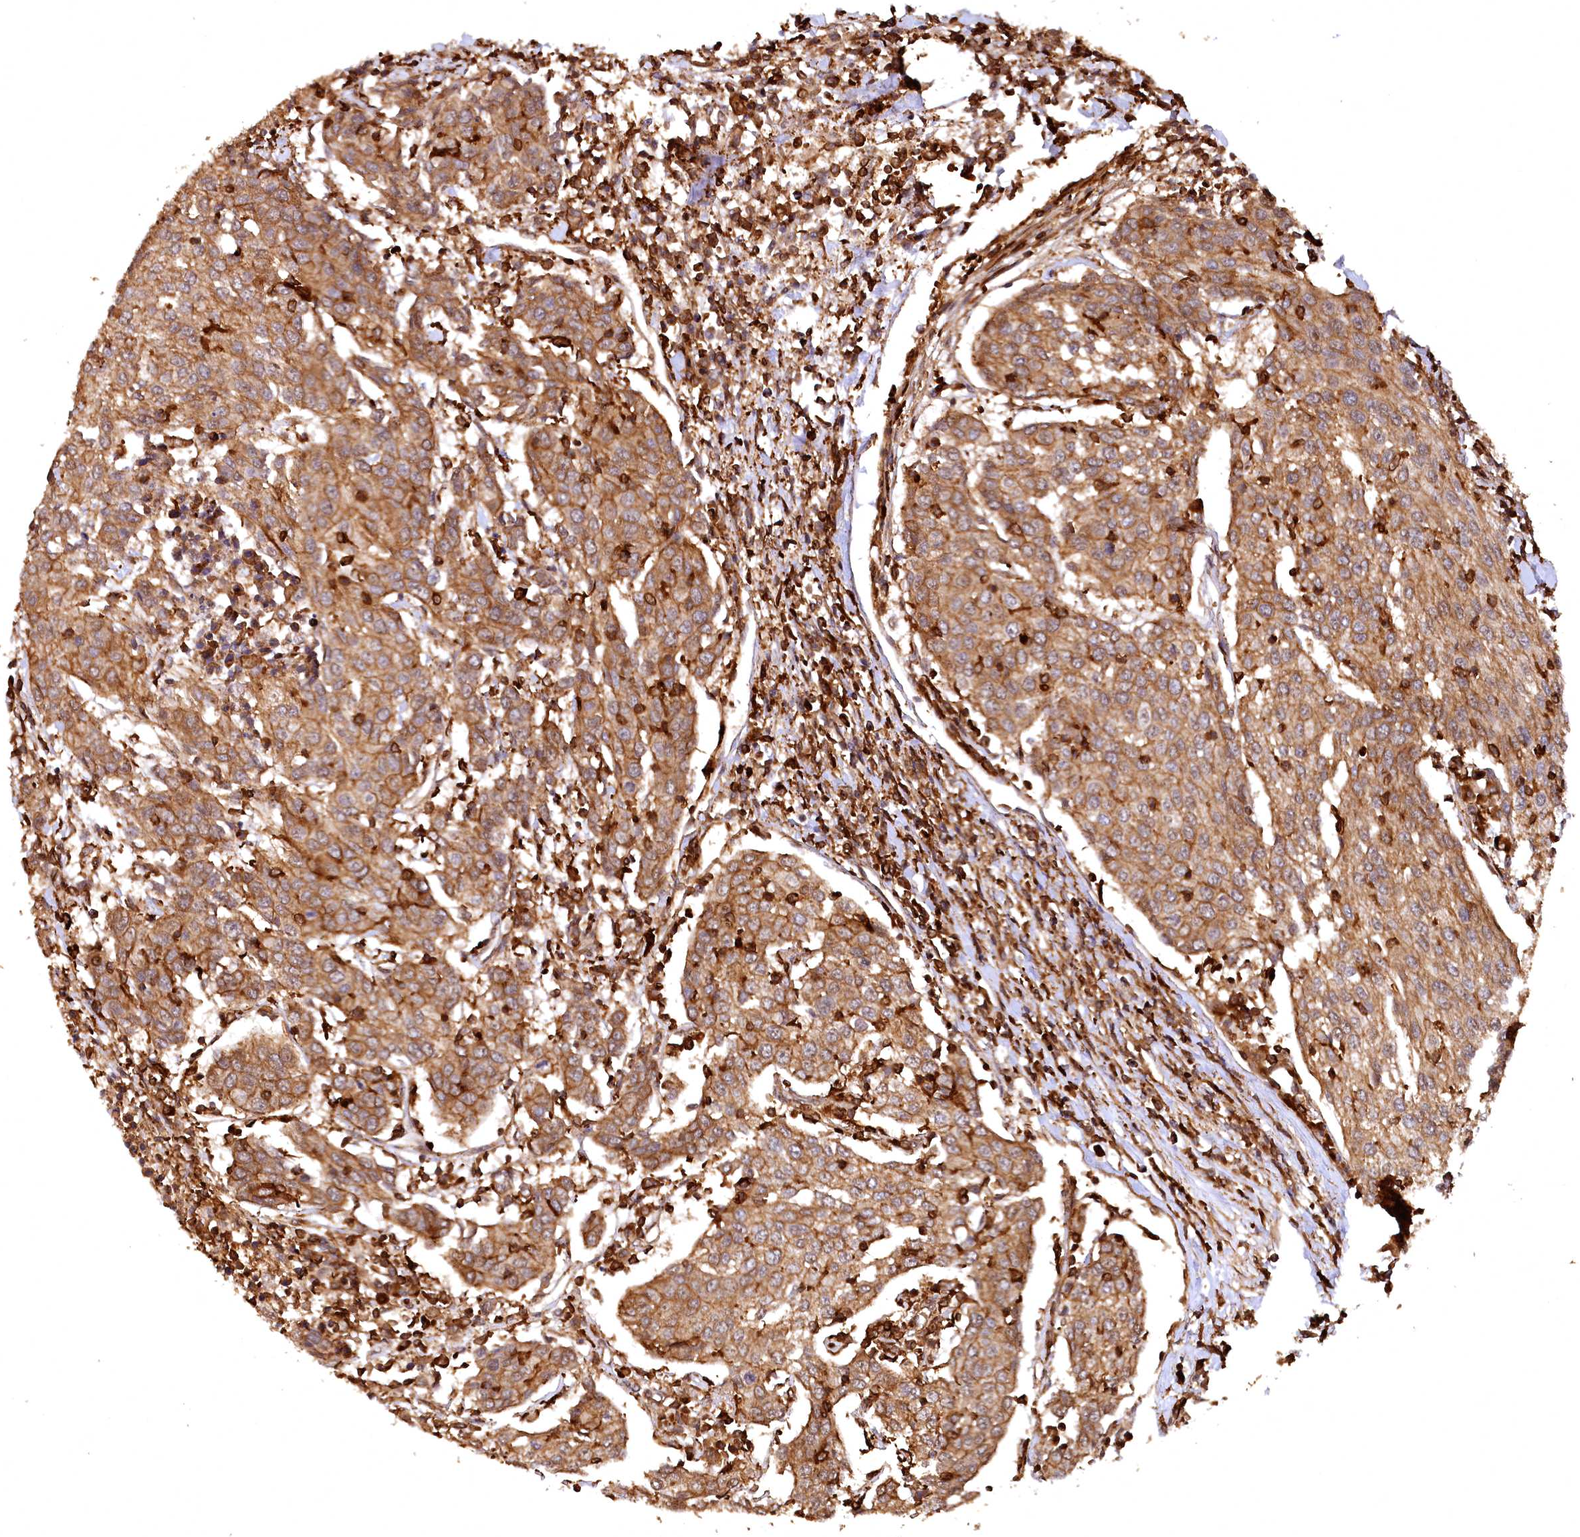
{"staining": {"intensity": "moderate", "quantity": ">75%", "location": "cytoplasmic/membranous"}, "tissue": "urothelial cancer", "cell_type": "Tumor cells", "image_type": "cancer", "snomed": [{"axis": "morphology", "description": "Urothelial carcinoma, High grade"}, {"axis": "topography", "description": "Urinary bladder"}], "caption": "IHC micrograph of human urothelial carcinoma (high-grade) stained for a protein (brown), which demonstrates medium levels of moderate cytoplasmic/membranous expression in approximately >75% of tumor cells.", "gene": "STUB1", "patient": {"sex": "female", "age": 85}}